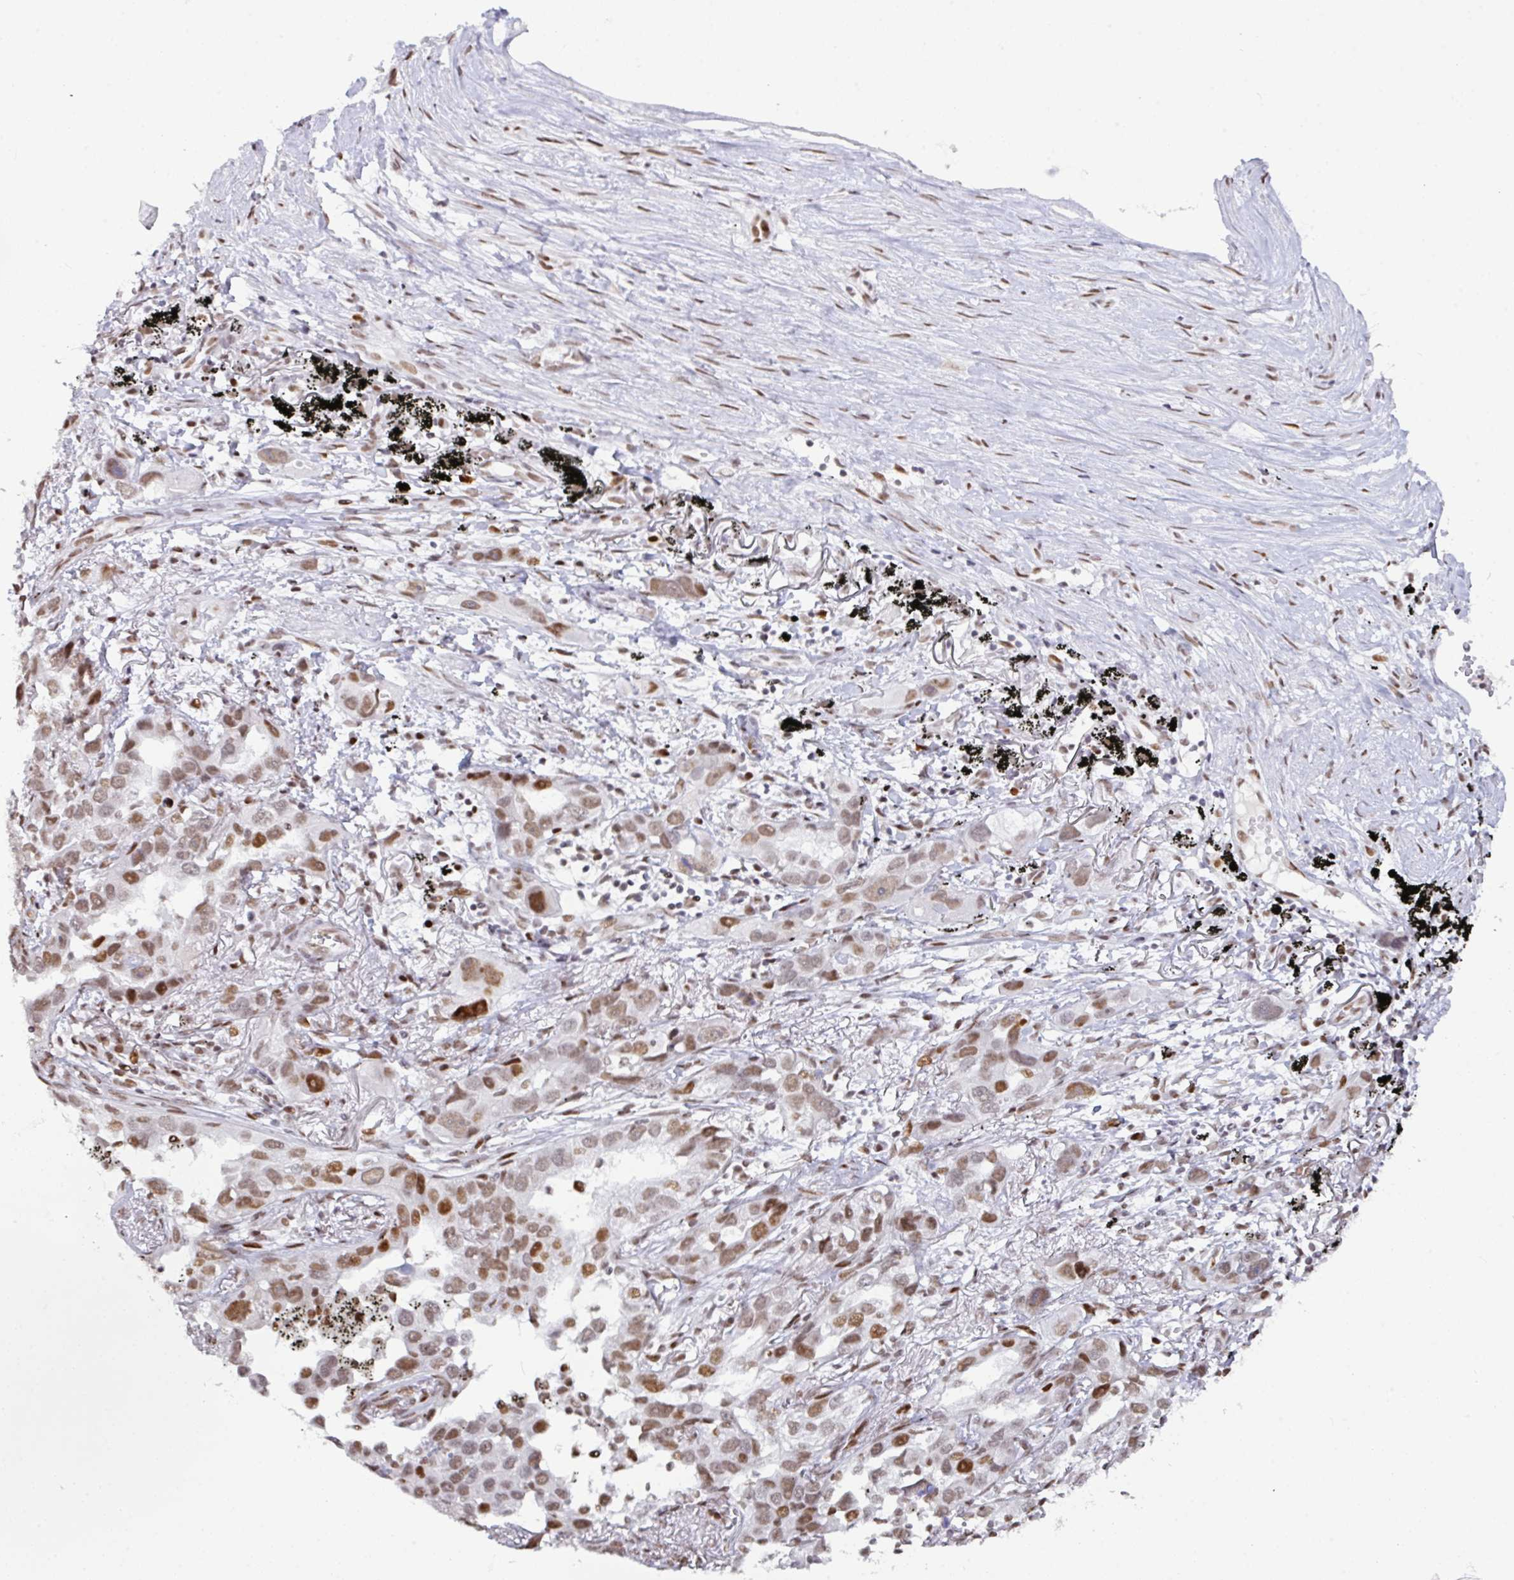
{"staining": {"intensity": "moderate", "quantity": ">75%", "location": "nuclear"}, "tissue": "lung cancer", "cell_type": "Tumor cells", "image_type": "cancer", "snomed": [{"axis": "morphology", "description": "Adenocarcinoma, NOS"}, {"axis": "topography", "description": "Lung"}], "caption": "There is medium levels of moderate nuclear positivity in tumor cells of lung cancer, as demonstrated by immunohistochemical staining (brown color).", "gene": "CLP1", "patient": {"sex": "male", "age": 67}}